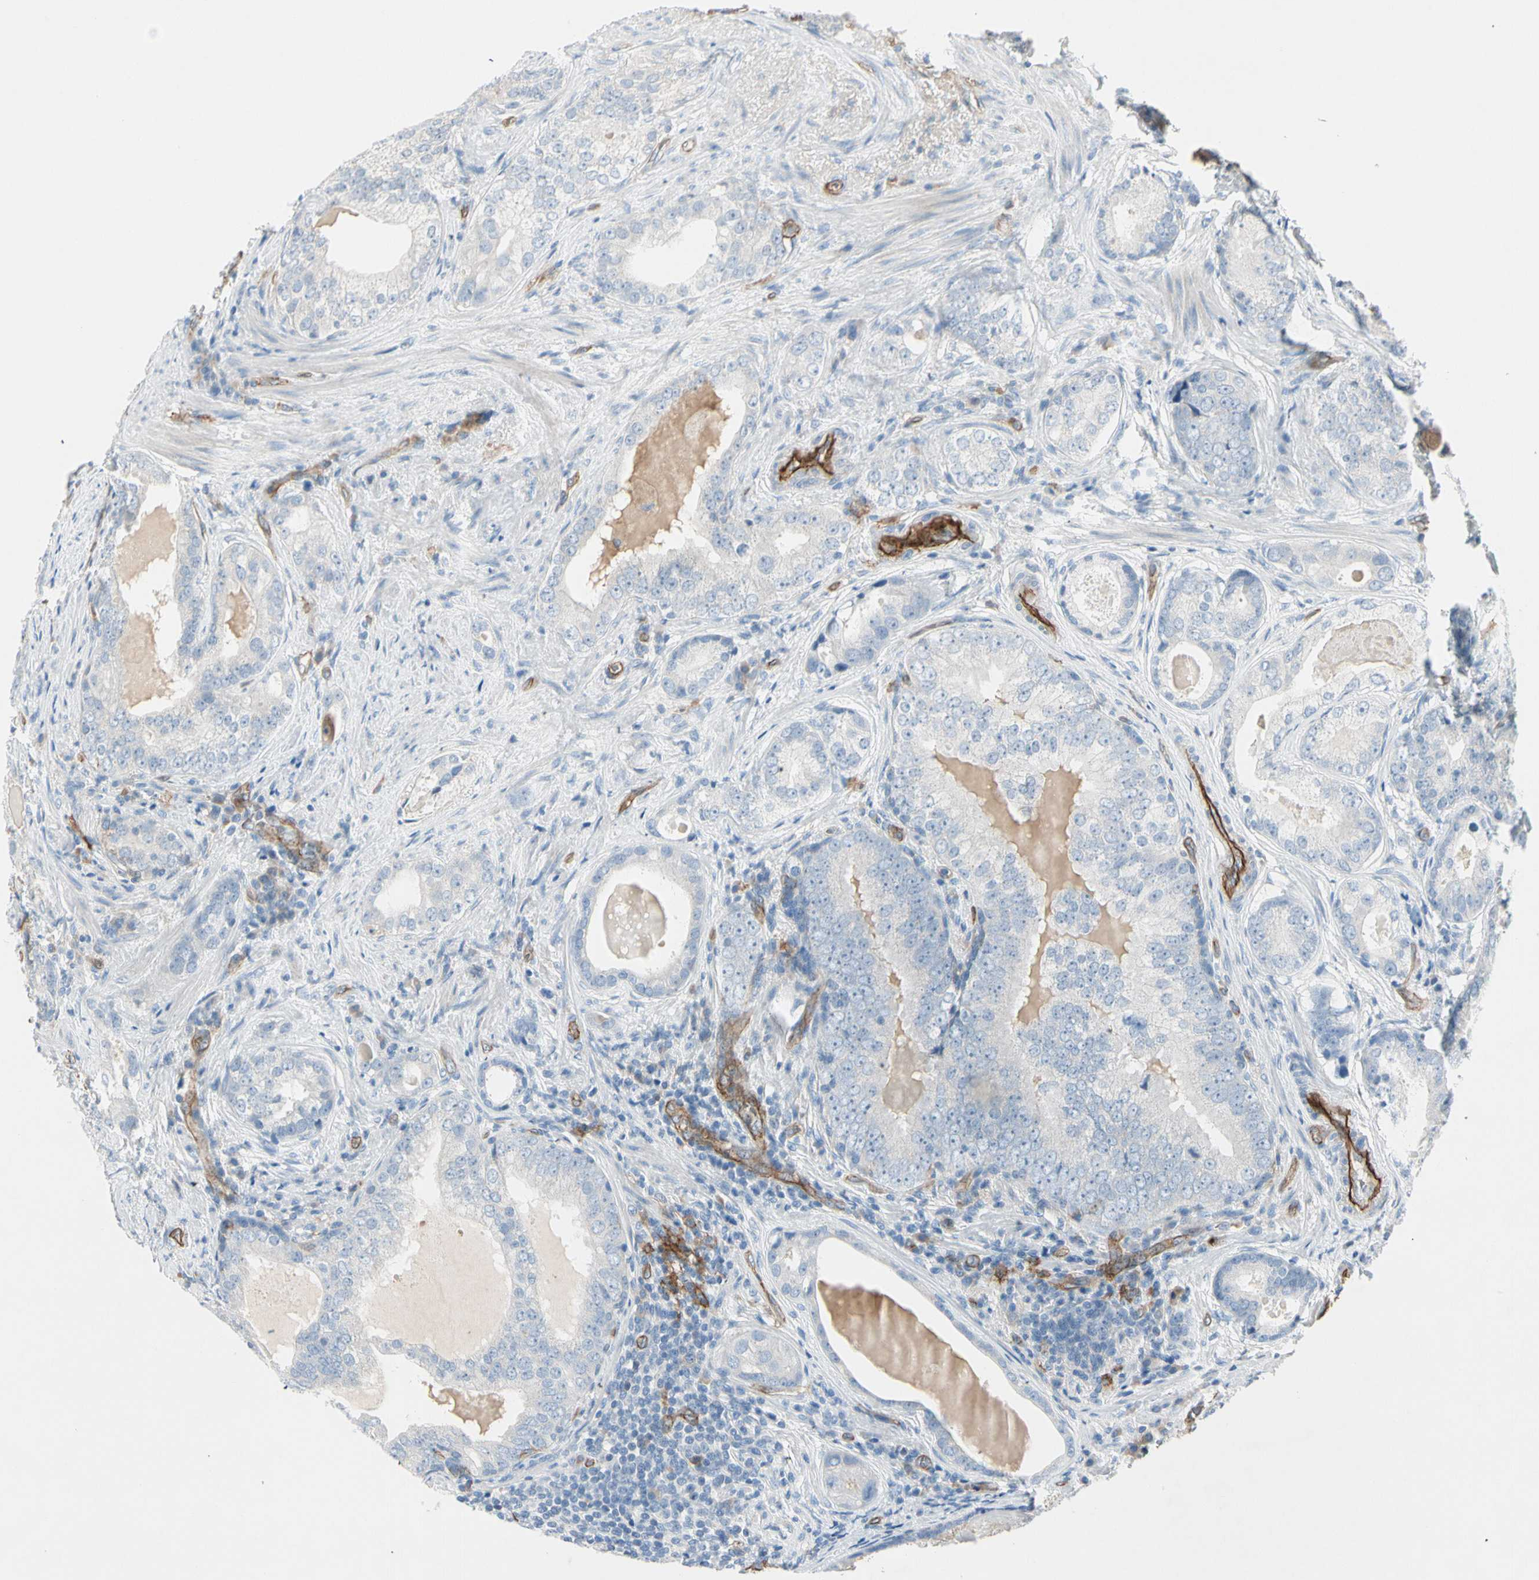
{"staining": {"intensity": "negative", "quantity": "none", "location": "none"}, "tissue": "prostate cancer", "cell_type": "Tumor cells", "image_type": "cancer", "snomed": [{"axis": "morphology", "description": "Adenocarcinoma, High grade"}, {"axis": "topography", "description": "Prostate"}], "caption": "A micrograph of human adenocarcinoma (high-grade) (prostate) is negative for staining in tumor cells. (Stains: DAB (3,3'-diaminobenzidine) immunohistochemistry (IHC) with hematoxylin counter stain, Microscopy: brightfield microscopy at high magnification).", "gene": "CD93", "patient": {"sex": "male", "age": 66}}